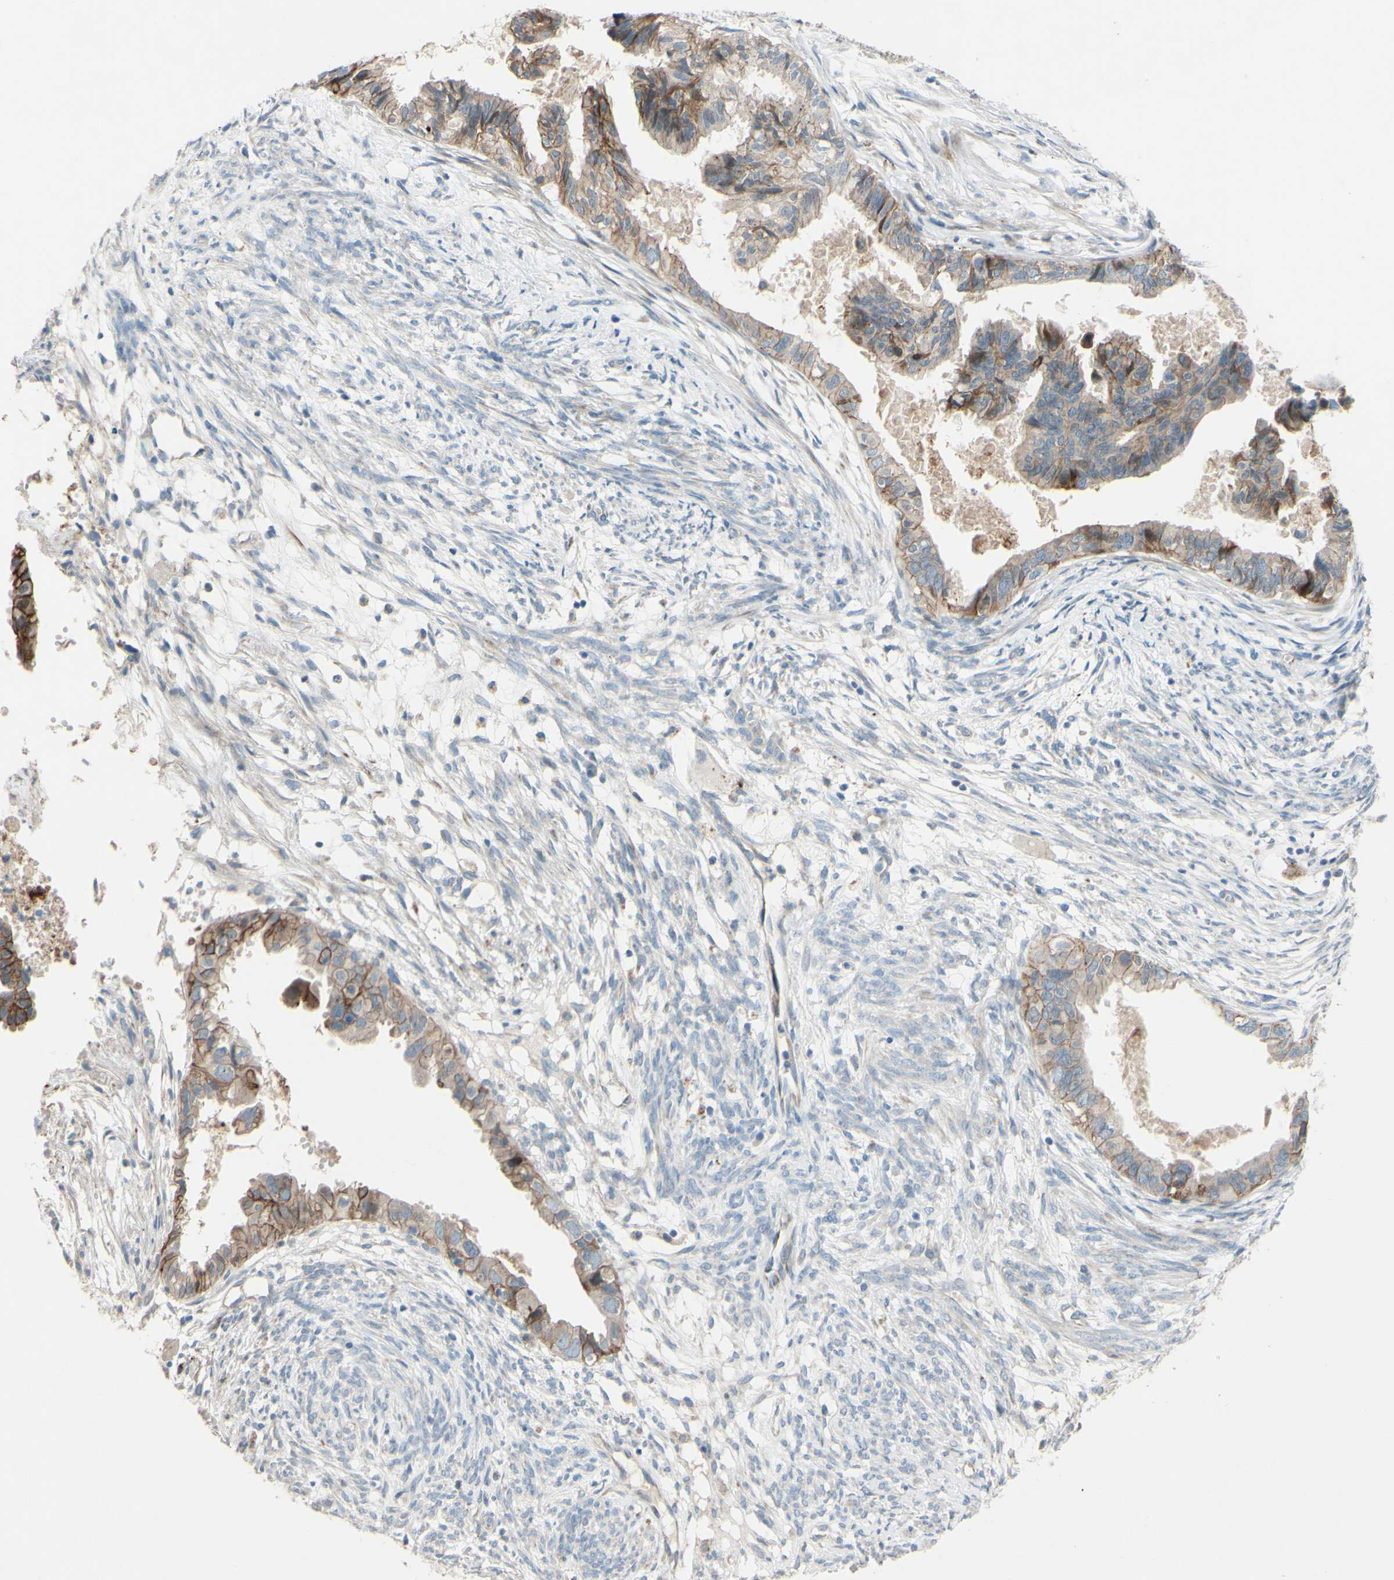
{"staining": {"intensity": "moderate", "quantity": ">75%", "location": "cytoplasmic/membranous"}, "tissue": "cervical cancer", "cell_type": "Tumor cells", "image_type": "cancer", "snomed": [{"axis": "morphology", "description": "Normal tissue, NOS"}, {"axis": "morphology", "description": "Adenocarcinoma, NOS"}, {"axis": "topography", "description": "Cervix"}, {"axis": "topography", "description": "Endometrium"}], "caption": "Immunohistochemistry (IHC) of human cervical adenocarcinoma shows medium levels of moderate cytoplasmic/membranous staining in about >75% of tumor cells.", "gene": "CDCP1", "patient": {"sex": "female", "age": 86}}